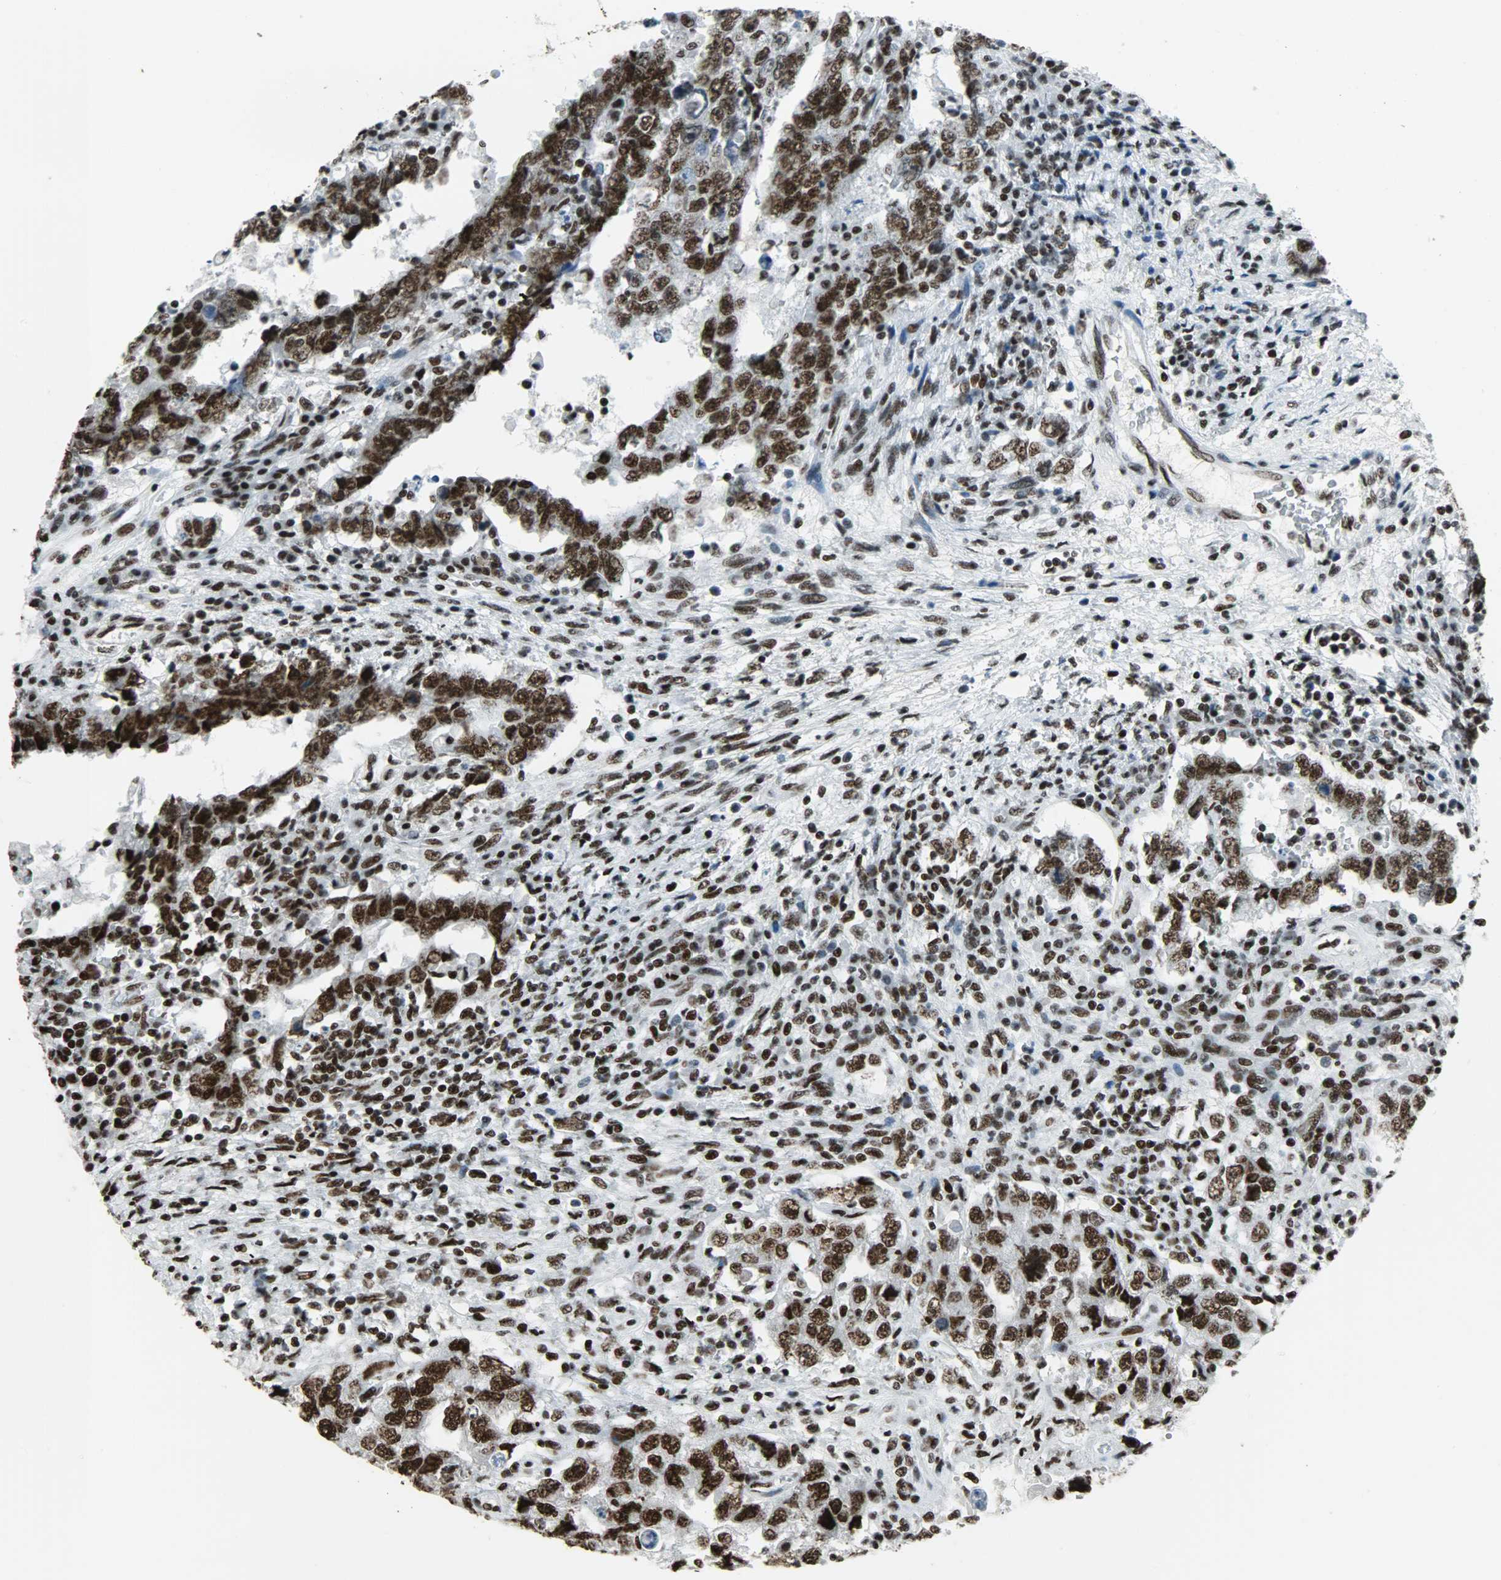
{"staining": {"intensity": "strong", "quantity": ">75%", "location": "nuclear"}, "tissue": "testis cancer", "cell_type": "Tumor cells", "image_type": "cancer", "snomed": [{"axis": "morphology", "description": "Carcinoma, Embryonal, NOS"}, {"axis": "topography", "description": "Testis"}], "caption": "Immunohistochemistry (IHC) histopathology image of human embryonal carcinoma (testis) stained for a protein (brown), which displays high levels of strong nuclear positivity in approximately >75% of tumor cells.", "gene": "SNRPA", "patient": {"sex": "male", "age": 26}}